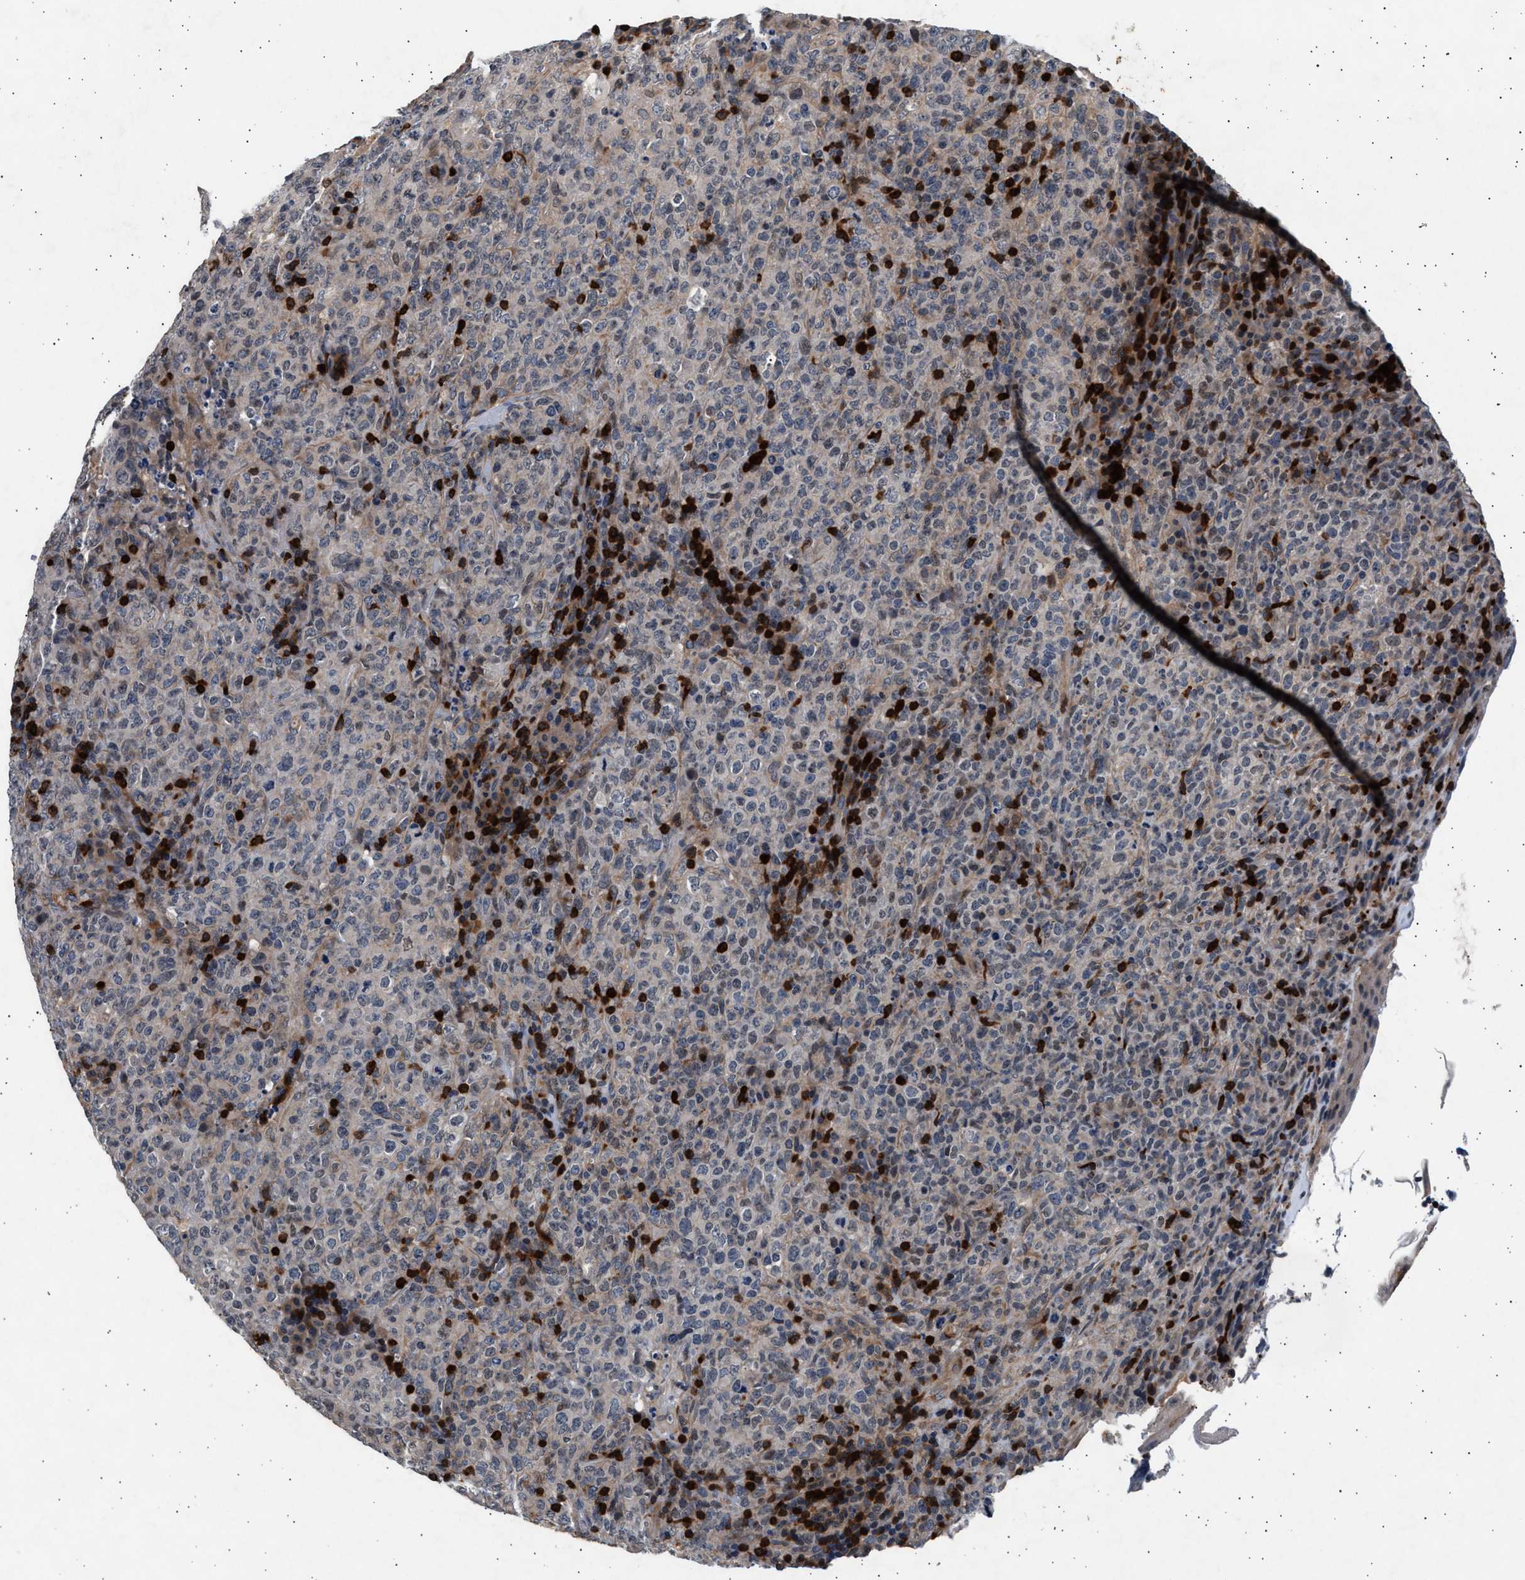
{"staining": {"intensity": "negative", "quantity": "none", "location": "none"}, "tissue": "lymphoma", "cell_type": "Tumor cells", "image_type": "cancer", "snomed": [{"axis": "morphology", "description": "Malignant lymphoma, non-Hodgkin's type, High grade"}, {"axis": "topography", "description": "Tonsil"}], "caption": "DAB immunohistochemical staining of lymphoma reveals no significant expression in tumor cells.", "gene": "GRAP2", "patient": {"sex": "female", "age": 36}}